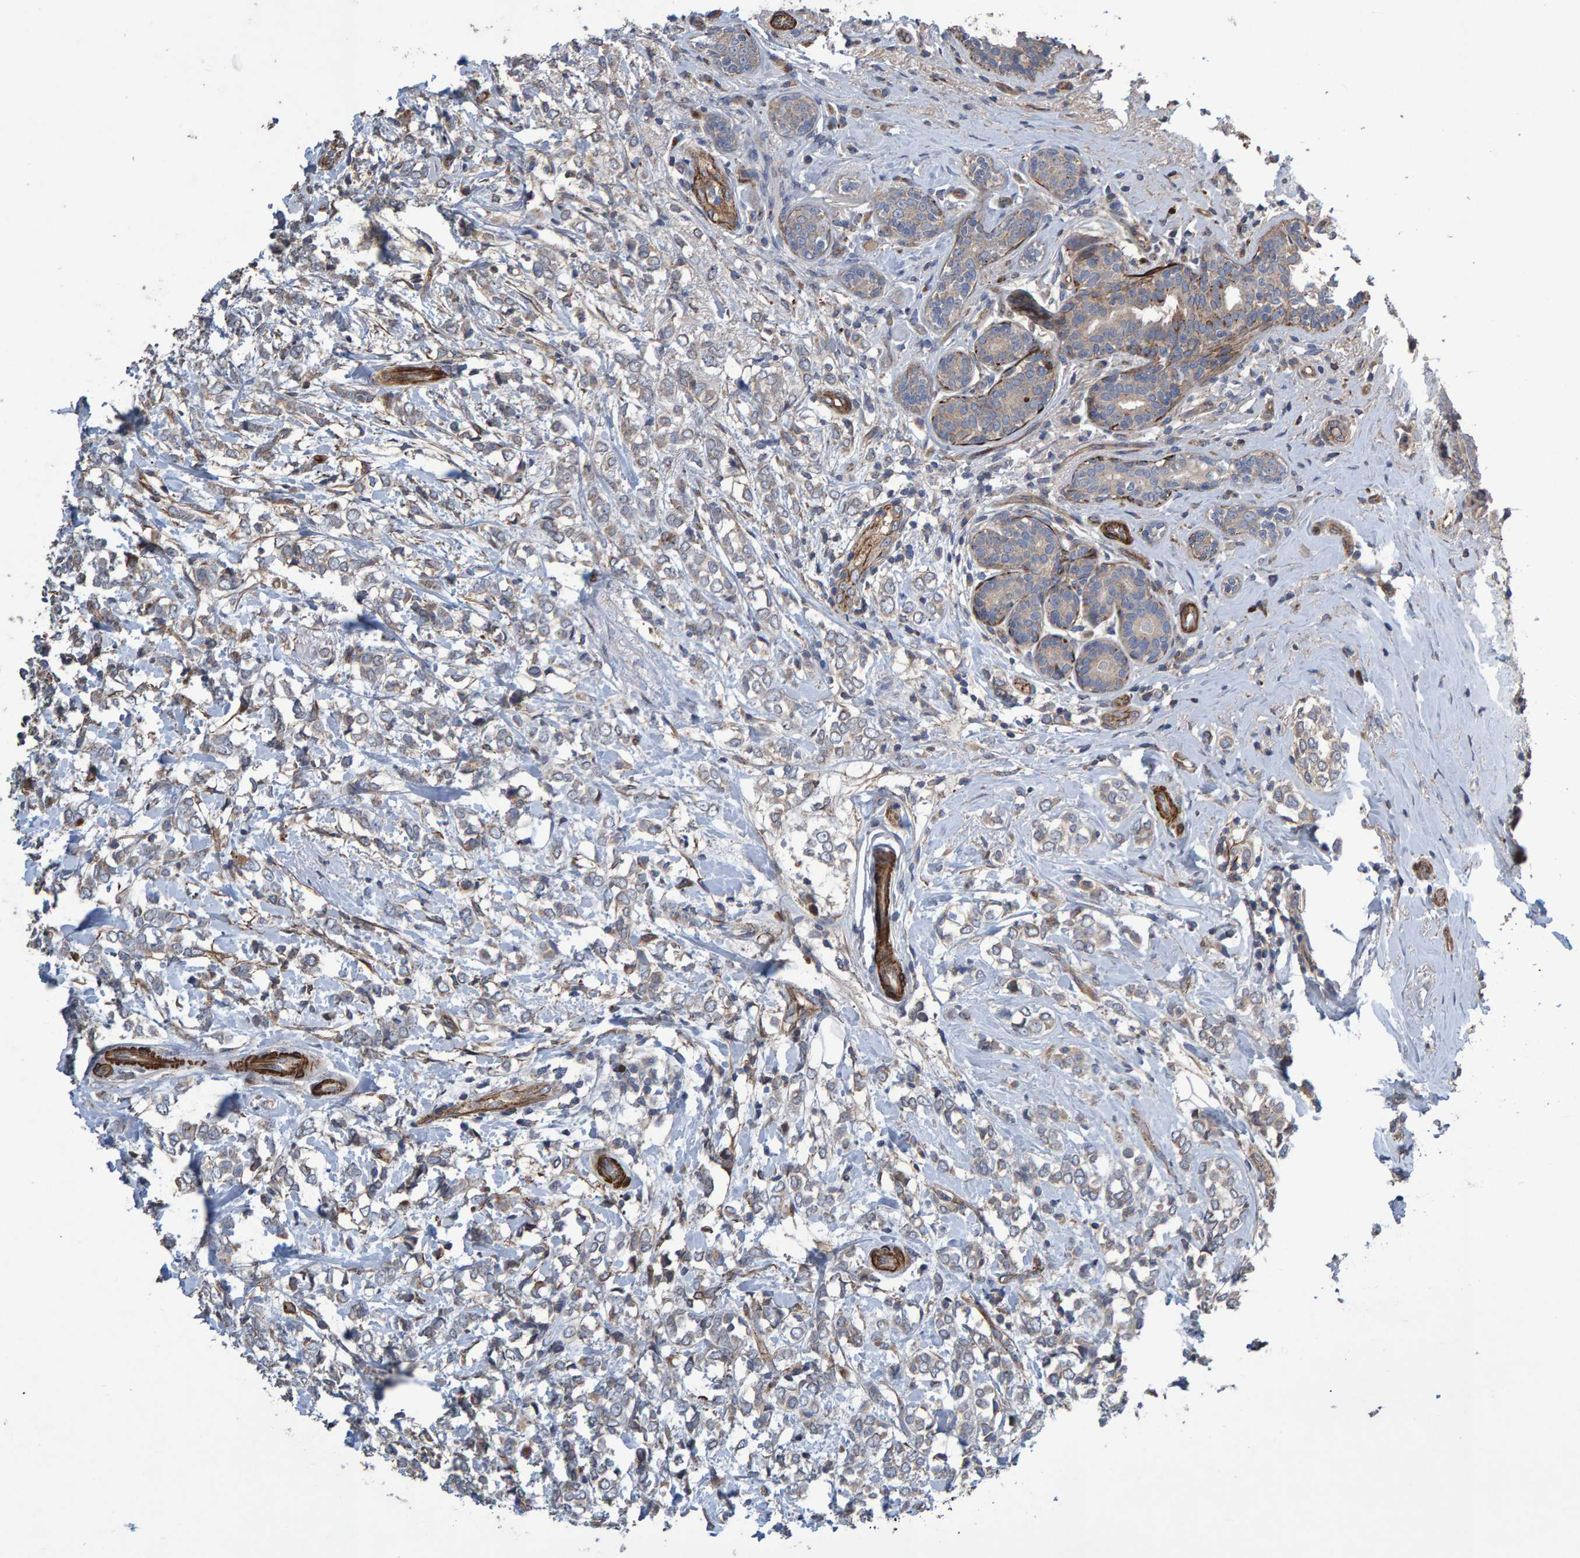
{"staining": {"intensity": "weak", "quantity": ">75%", "location": "cytoplasmic/membranous"}, "tissue": "breast cancer", "cell_type": "Tumor cells", "image_type": "cancer", "snomed": [{"axis": "morphology", "description": "Normal tissue, NOS"}, {"axis": "morphology", "description": "Lobular carcinoma"}, {"axis": "topography", "description": "Breast"}], "caption": "Breast cancer (lobular carcinoma) stained with a protein marker reveals weak staining in tumor cells.", "gene": "SLIT2", "patient": {"sex": "female", "age": 47}}